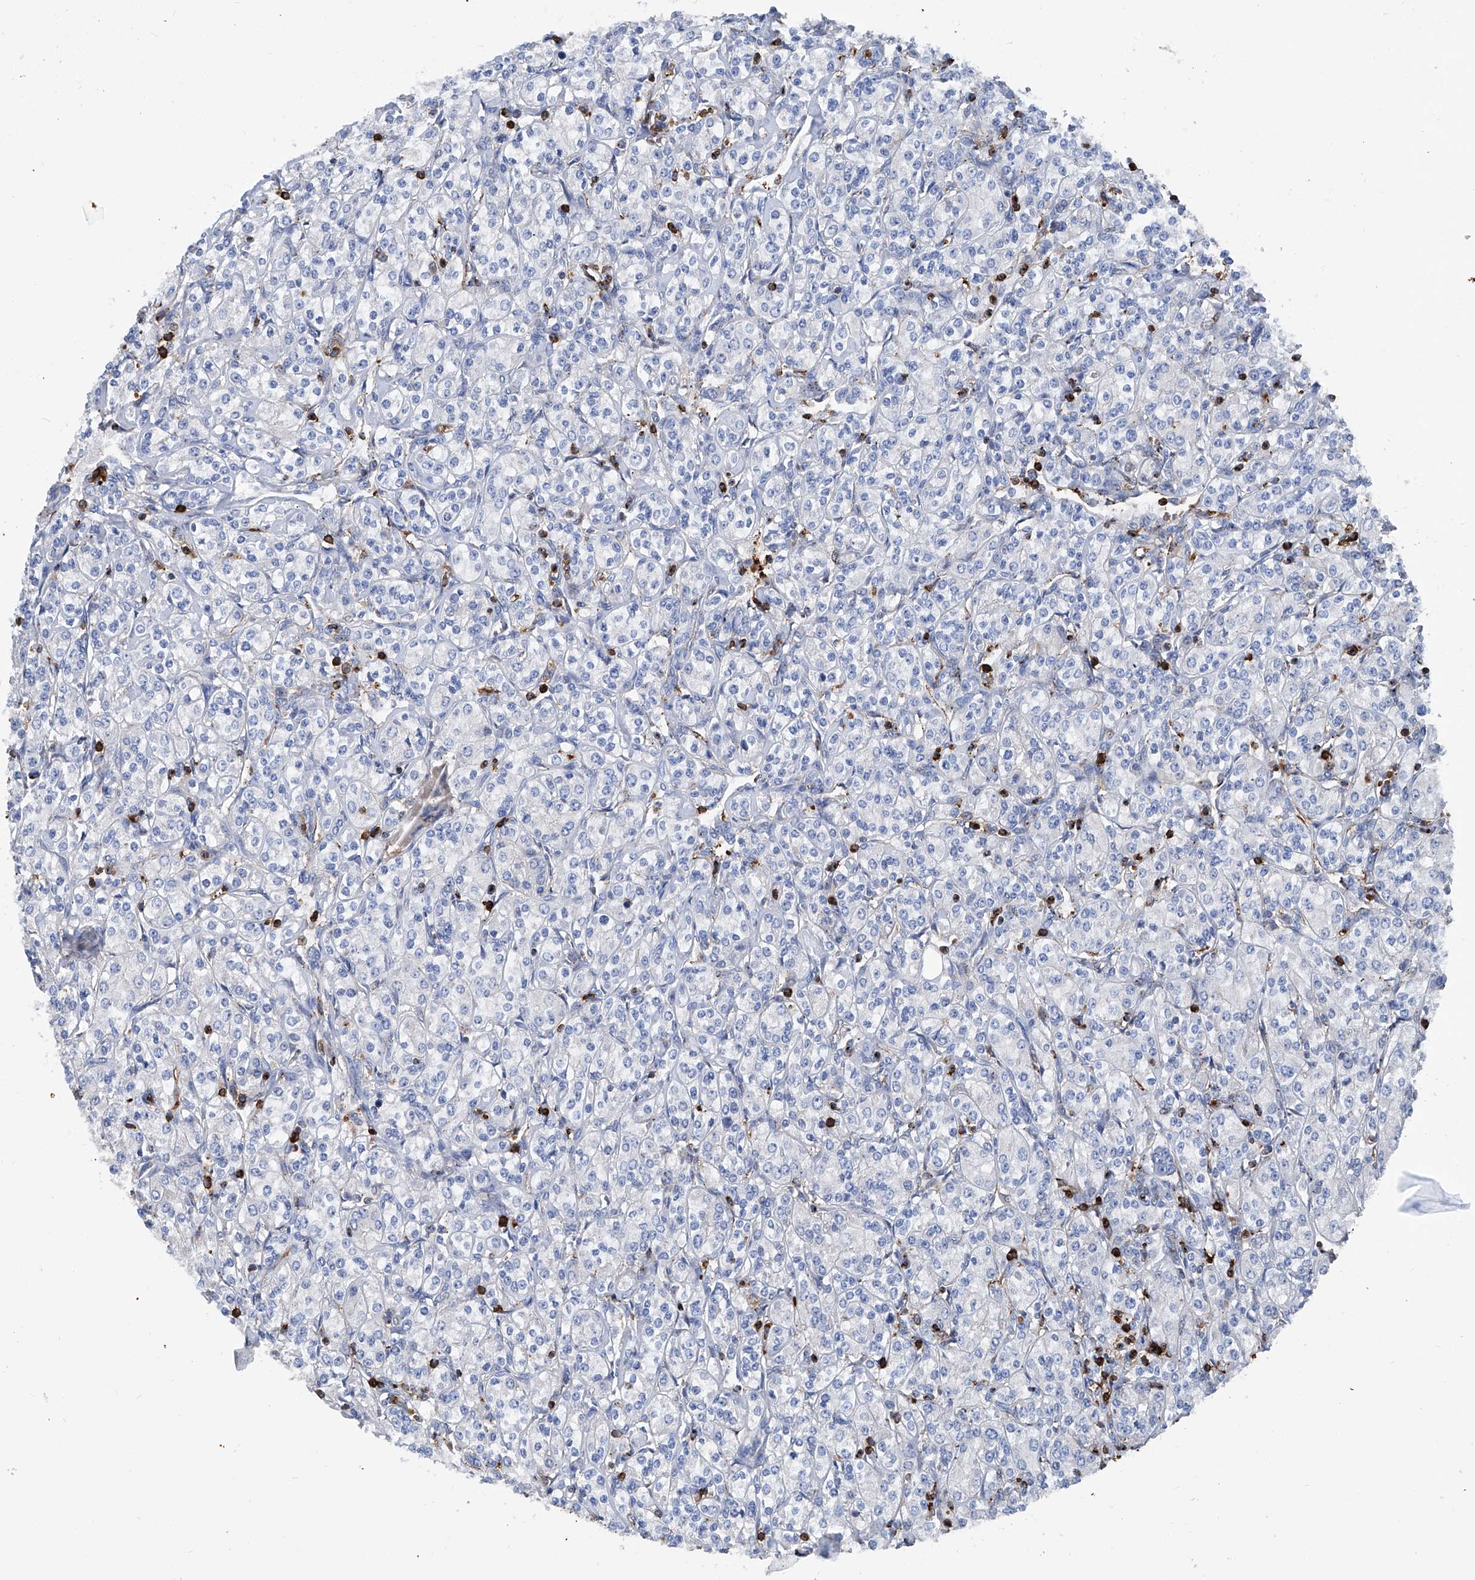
{"staining": {"intensity": "negative", "quantity": "none", "location": "none"}, "tissue": "renal cancer", "cell_type": "Tumor cells", "image_type": "cancer", "snomed": [{"axis": "morphology", "description": "Adenocarcinoma, NOS"}, {"axis": "topography", "description": "Kidney"}], "caption": "DAB immunohistochemical staining of human renal cancer shows no significant positivity in tumor cells. The staining was performed using DAB (3,3'-diaminobenzidine) to visualize the protein expression in brown, while the nuclei were stained in blue with hematoxylin (Magnification: 20x).", "gene": "ZNF484", "patient": {"sex": "male", "age": 77}}